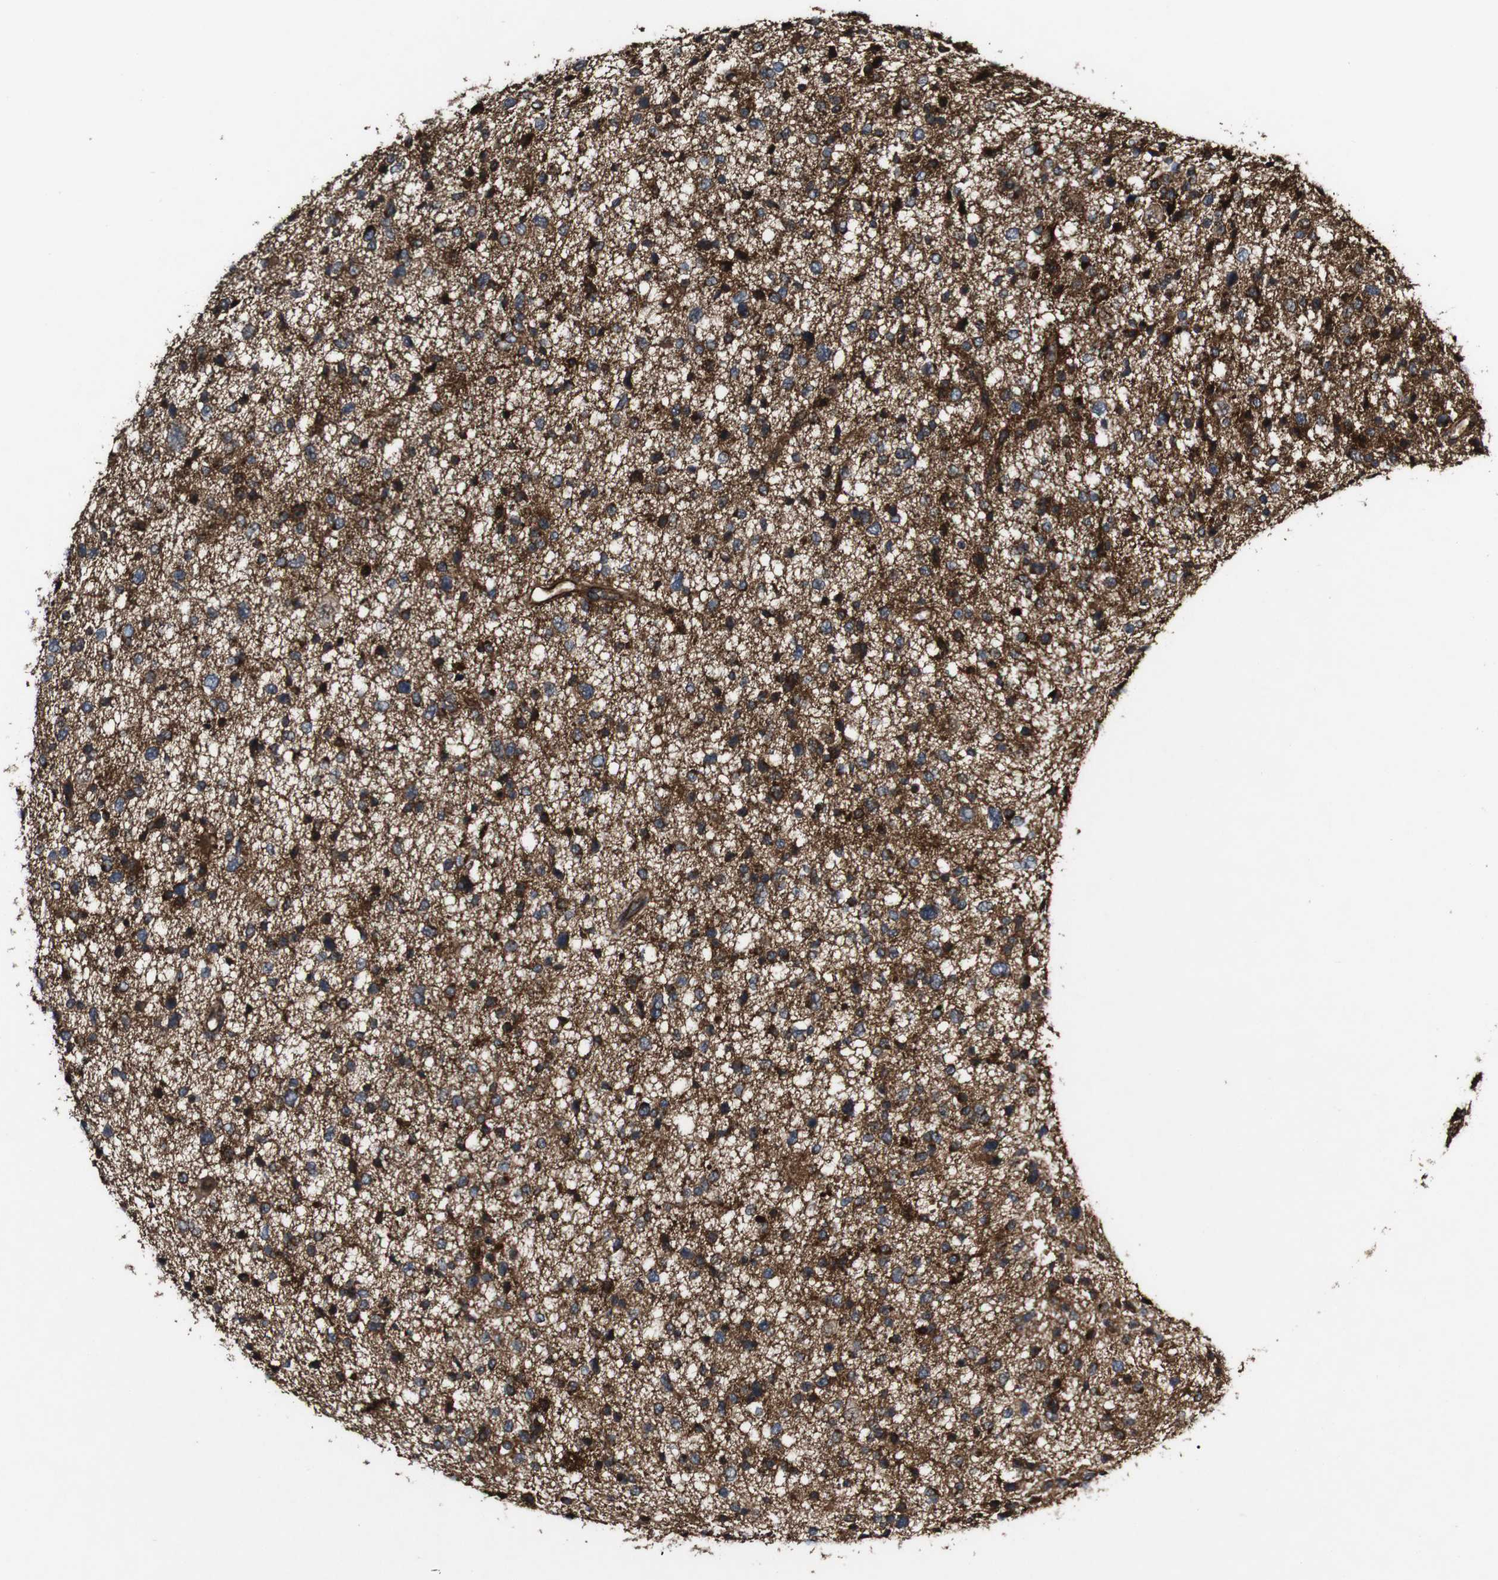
{"staining": {"intensity": "moderate", "quantity": ">75%", "location": "cytoplasmic/membranous"}, "tissue": "glioma", "cell_type": "Tumor cells", "image_type": "cancer", "snomed": [{"axis": "morphology", "description": "Glioma, malignant, Low grade"}, {"axis": "topography", "description": "Brain"}], "caption": "Immunohistochemical staining of human malignant low-grade glioma exhibits moderate cytoplasmic/membranous protein staining in about >75% of tumor cells. The staining was performed using DAB to visualize the protein expression in brown, while the nuclei were stained in blue with hematoxylin (Magnification: 20x).", "gene": "BTN3A3", "patient": {"sex": "female", "age": 37}}